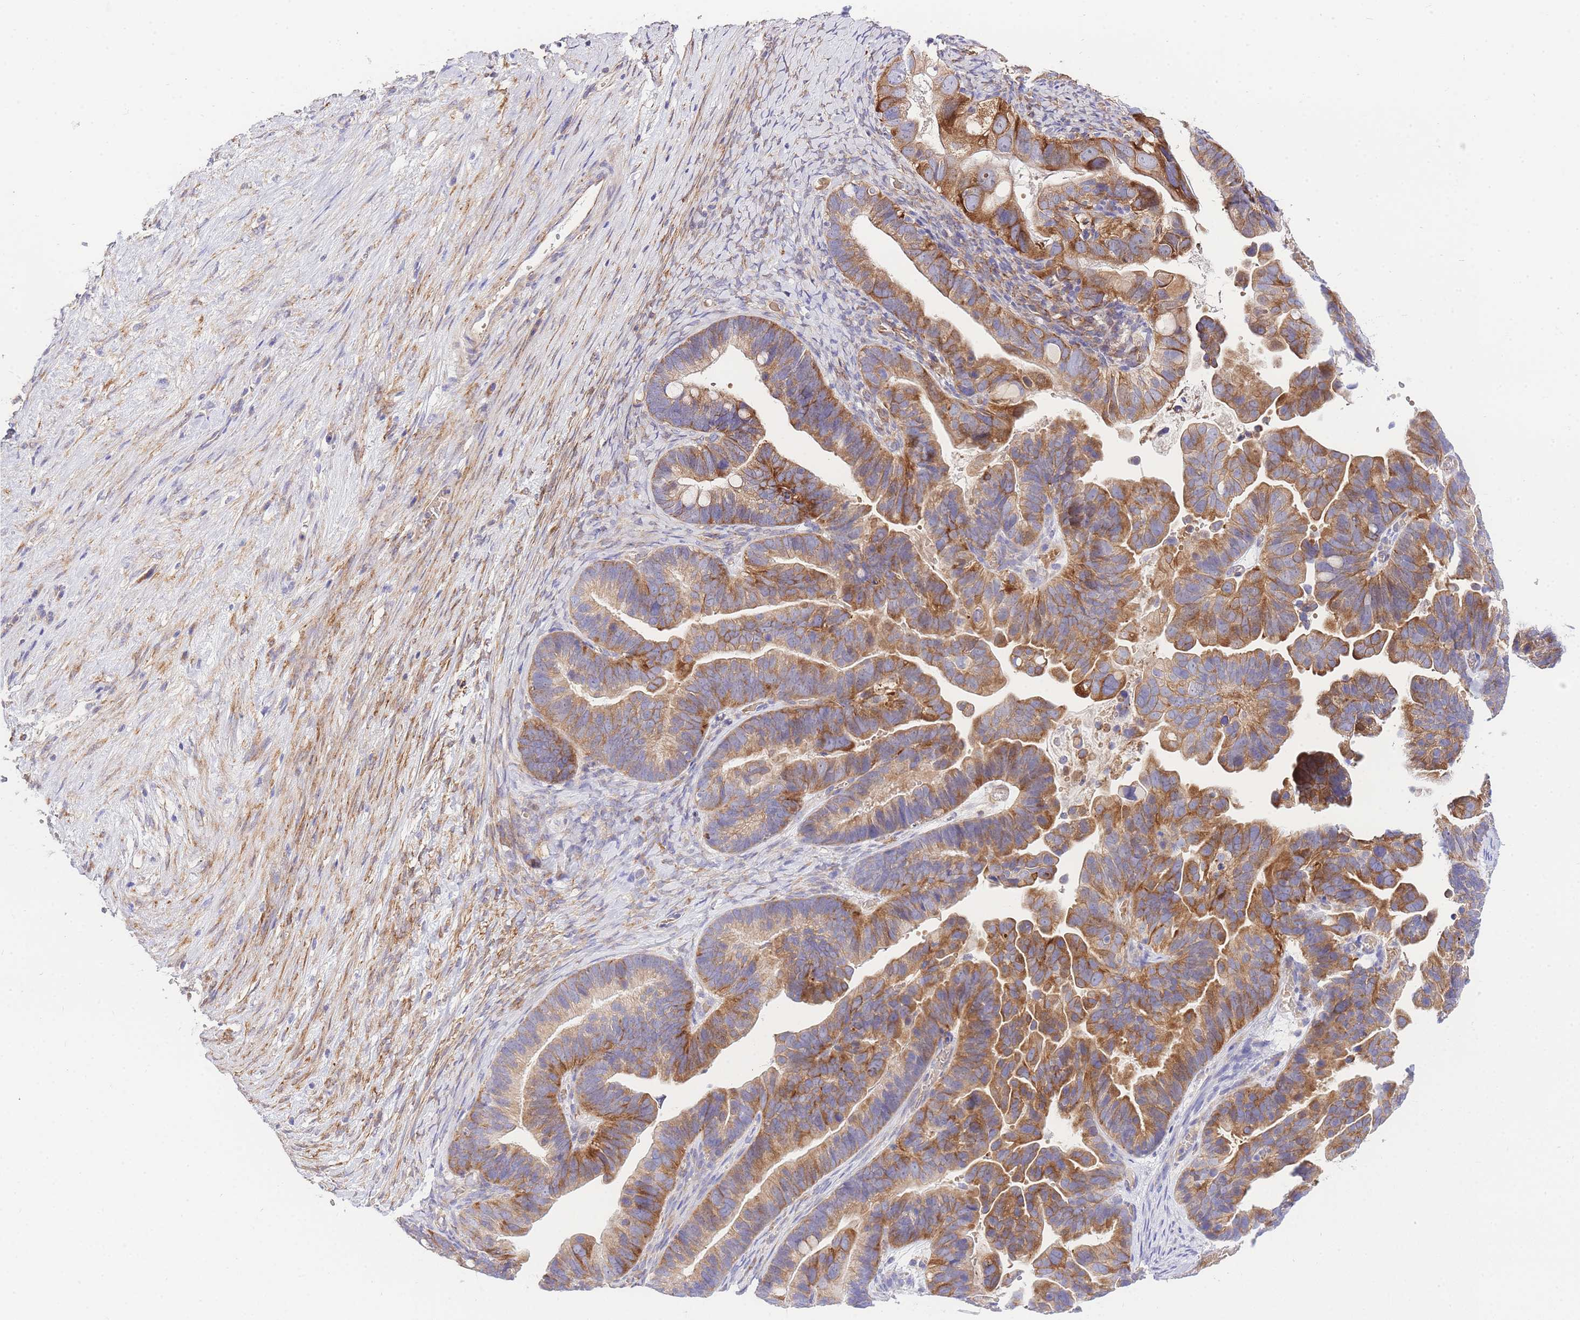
{"staining": {"intensity": "moderate", "quantity": ">75%", "location": "cytoplasmic/membranous"}, "tissue": "ovarian cancer", "cell_type": "Tumor cells", "image_type": "cancer", "snomed": [{"axis": "morphology", "description": "Cystadenocarcinoma, serous, NOS"}, {"axis": "topography", "description": "Ovary"}], "caption": "Protein staining shows moderate cytoplasmic/membranous expression in approximately >75% of tumor cells in ovarian serous cystadenocarcinoma. (DAB (3,3'-diaminobenzidine) IHC with brightfield microscopy, high magnification).", "gene": "INSYN2B", "patient": {"sex": "female", "age": 56}}